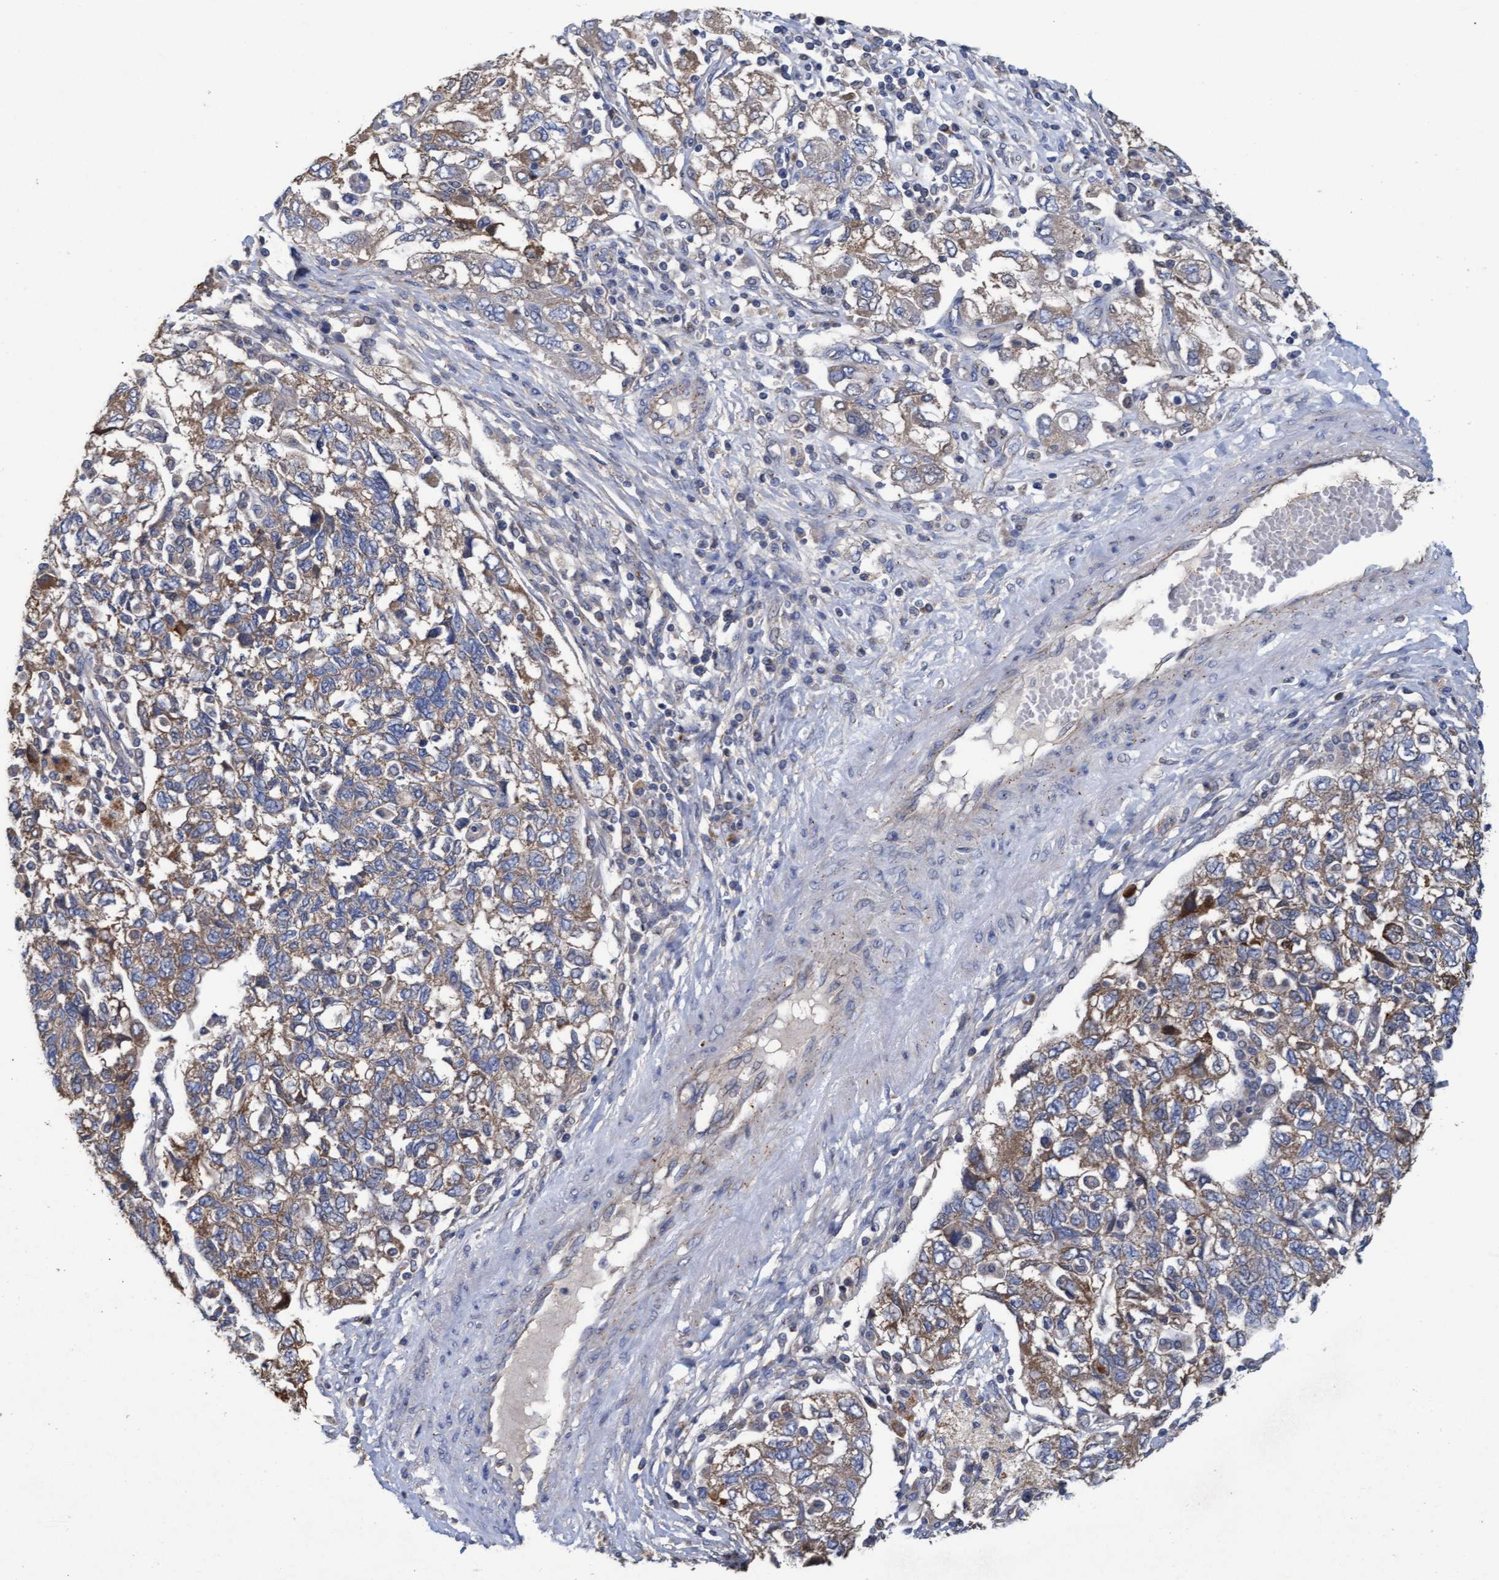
{"staining": {"intensity": "weak", "quantity": ">75%", "location": "cytoplasmic/membranous"}, "tissue": "ovarian cancer", "cell_type": "Tumor cells", "image_type": "cancer", "snomed": [{"axis": "morphology", "description": "Carcinoma, NOS"}, {"axis": "morphology", "description": "Cystadenocarcinoma, serous, NOS"}, {"axis": "topography", "description": "Ovary"}], "caption": "Protein analysis of carcinoma (ovarian) tissue exhibits weak cytoplasmic/membranous positivity in approximately >75% of tumor cells.", "gene": "MRPL38", "patient": {"sex": "female", "age": 69}}